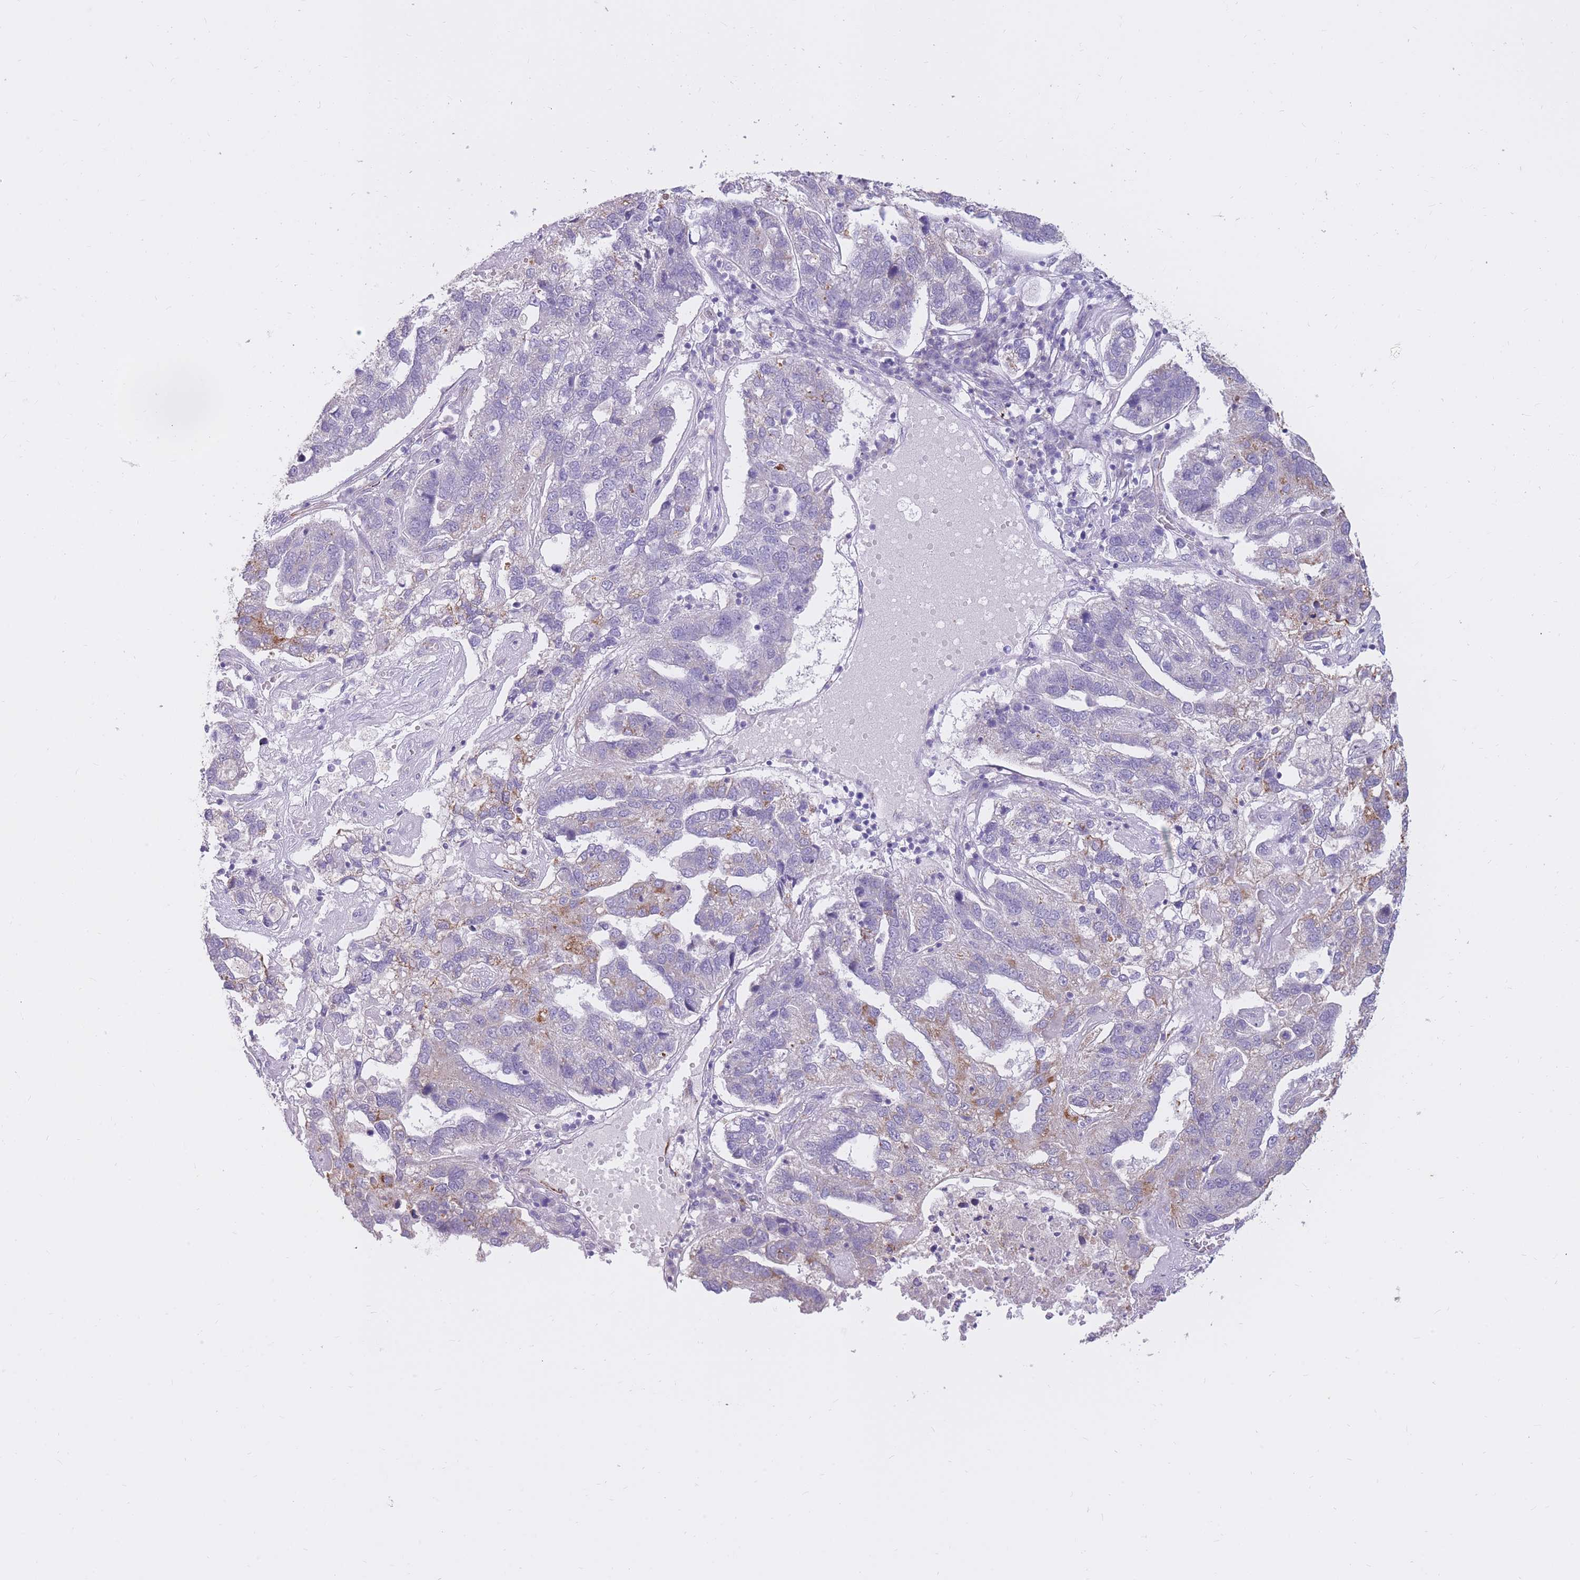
{"staining": {"intensity": "moderate", "quantity": "<25%", "location": "cytoplasmic/membranous"}, "tissue": "pancreatic cancer", "cell_type": "Tumor cells", "image_type": "cancer", "snomed": [{"axis": "morphology", "description": "Adenocarcinoma, NOS"}, {"axis": "topography", "description": "Pancreas"}], "caption": "Immunohistochemistry image of pancreatic cancer (adenocarcinoma) stained for a protein (brown), which displays low levels of moderate cytoplasmic/membranous expression in about <25% of tumor cells.", "gene": "RNF170", "patient": {"sex": "female", "age": 61}}